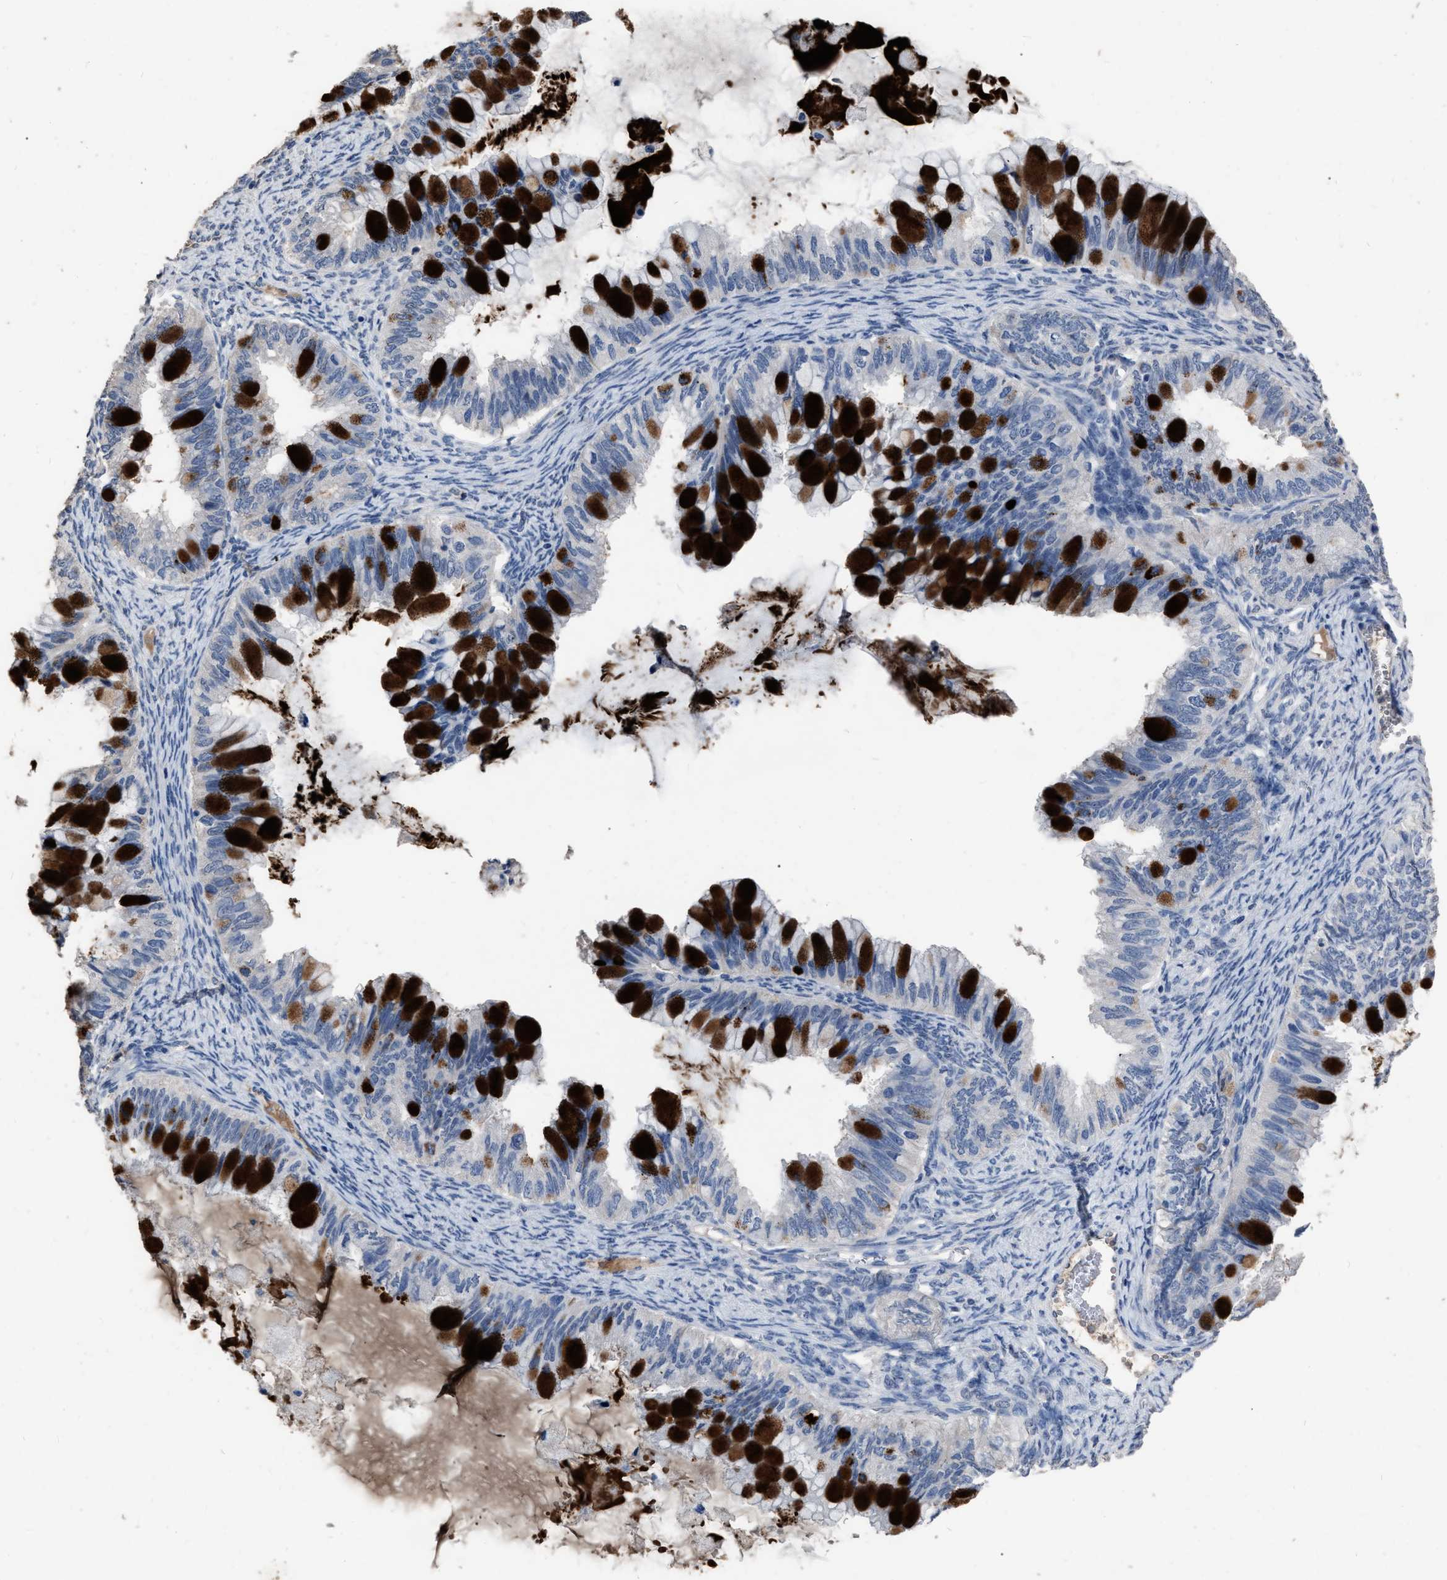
{"staining": {"intensity": "strong", "quantity": ">75%", "location": "cytoplasmic/membranous"}, "tissue": "ovarian cancer", "cell_type": "Tumor cells", "image_type": "cancer", "snomed": [{"axis": "morphology", "description": "Cystadenocarcinoma, mucinous, NOS"}, {"axis": "topography", "description": "Ovary"}], "caption": "Strong cytoplasmic/membranous positivity for a protein is identified in approximately >75% of tumor cells of ovarian mucinous cystadenocarcinoma using immunohistochemistry (IHC).", "gene": "HABP2", "patient": {"sex": "female", "age": 80}}